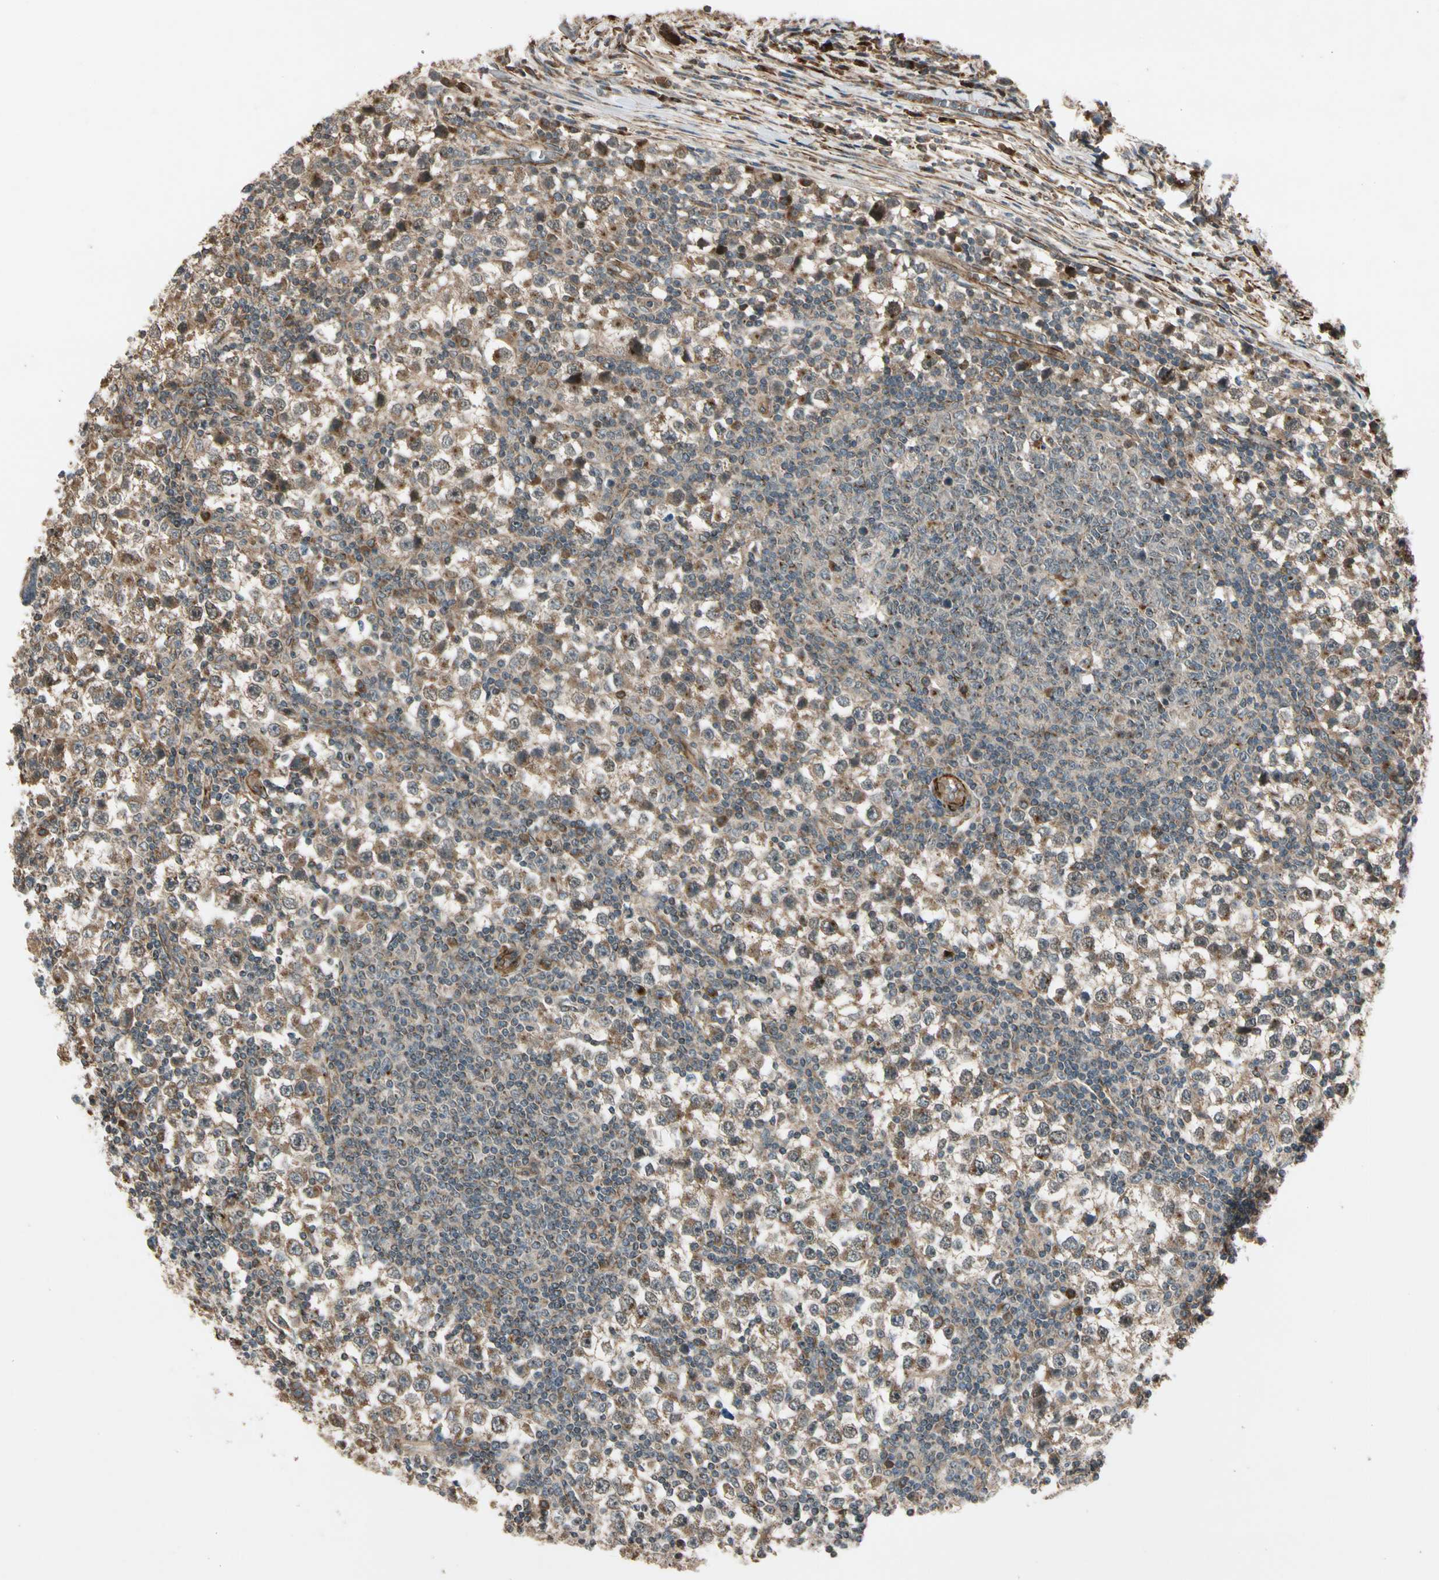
{"staining": {"intensity": "moderate", "quantity": ">75%", "location": "cytoplasmic/membranous"}, "tissue": "testis cancer", "cell_type": "Tumor cells", "image_type": "cancer", "snomed": [{"axis": "morphology", "description": "Seminoma, NOS"}, {"axis": "topography", "description": "Testis"}], "caption": "Tumor cells exhibit medium levels of moderate cytoplasmic/membranous staining in approximately >75% of cells in human seminoma (testis).", "gene": "GCK", "patient": {"sex": "male", "age": 65}}